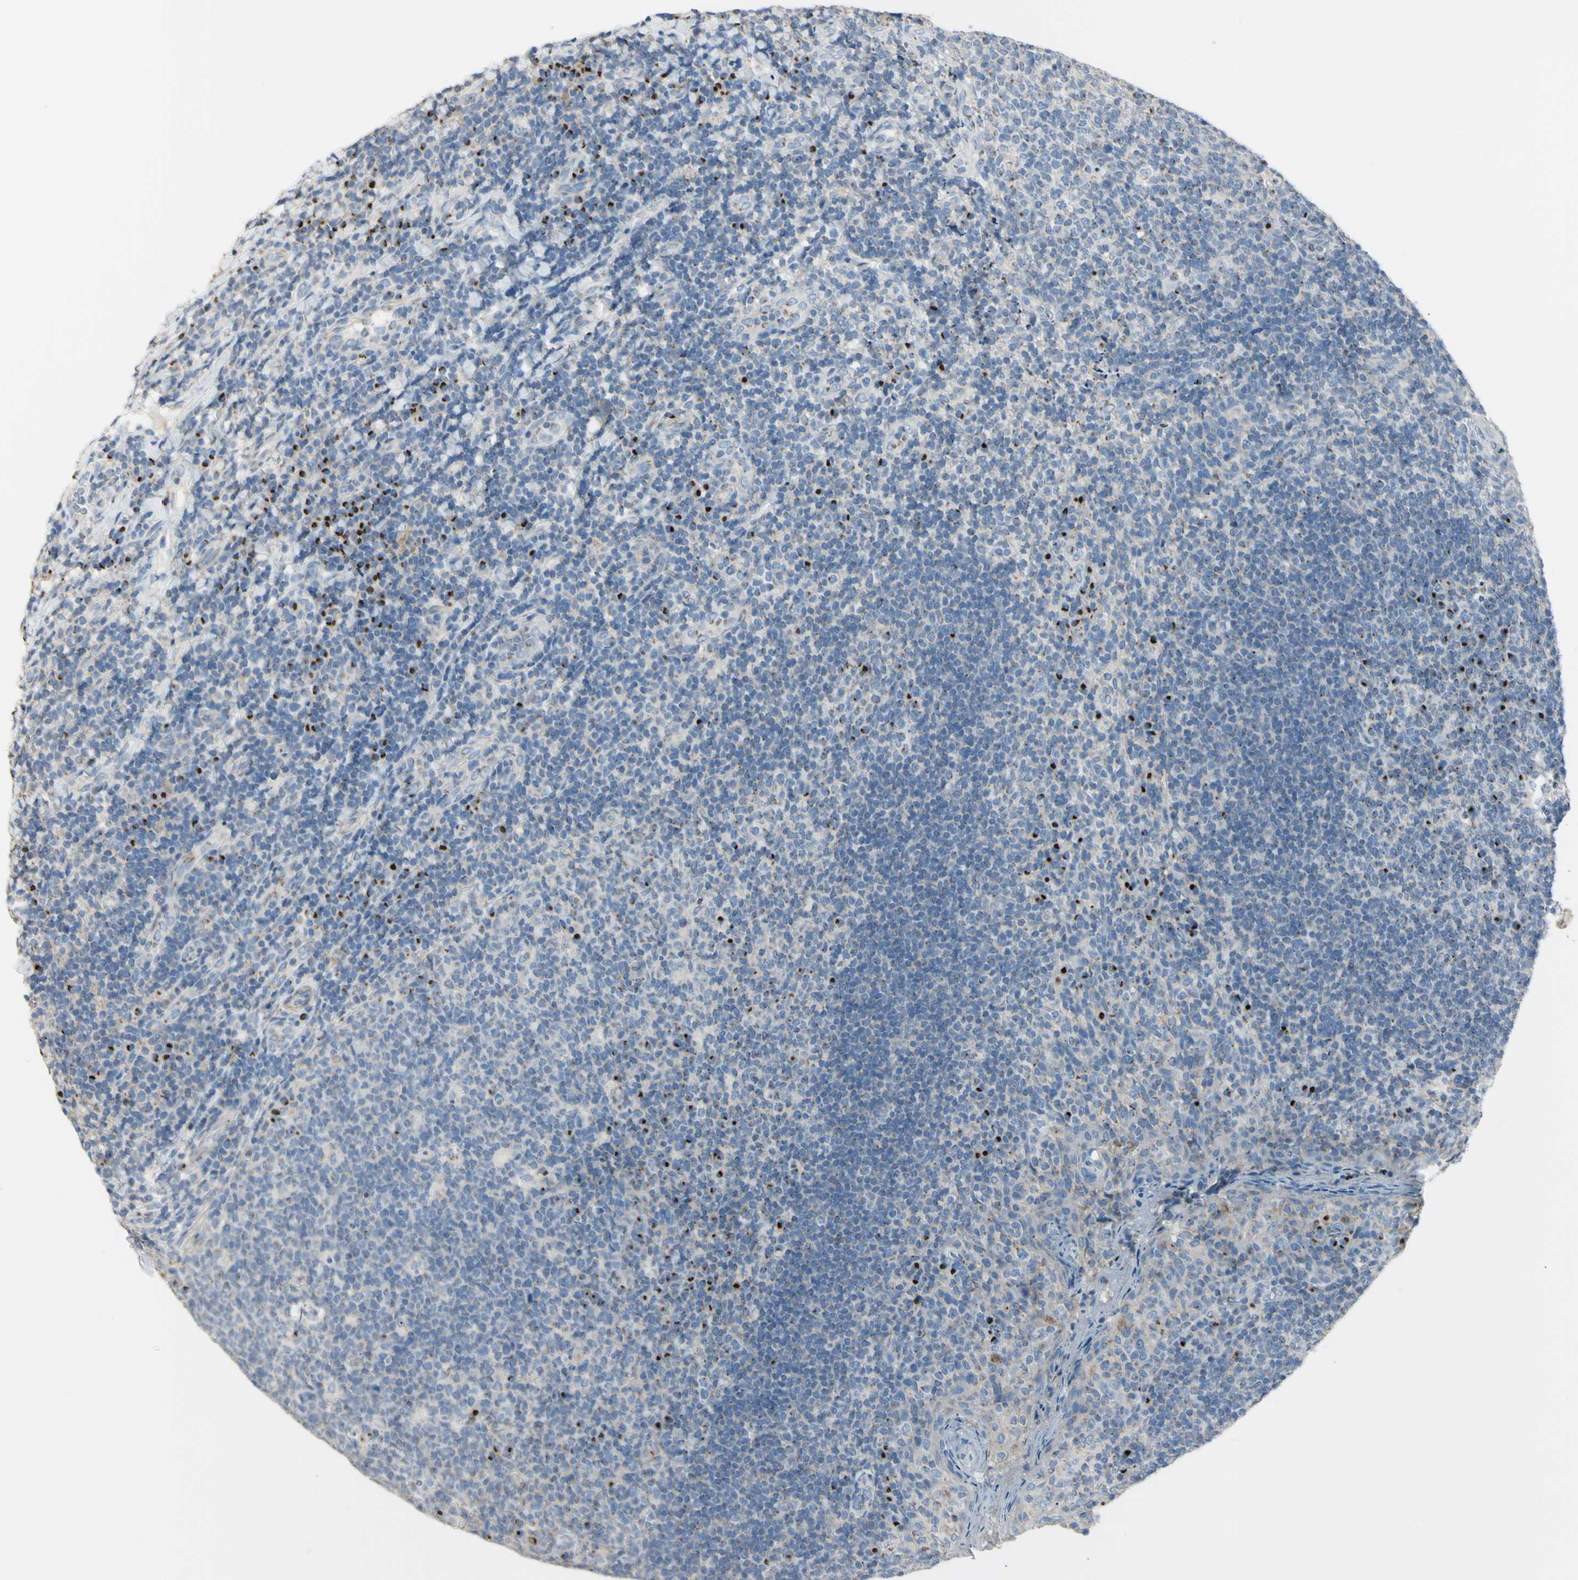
{"staining": {"intensity": "weak", "quantity": "<25%", "location": "cytoplasmic/membranous"}, "tissue": "tonsil", "cell_type": "Germinal center cells", "image_type": "normal", "snomed": [{"axis": "morphology", "description": "Normal tissue, NOS"}, {"axis": "topography", "description": "Tonsil"}], "caption": "Image shows no protein staining in germinal center cells of normal tonsil.", "gene": "B4GALT3", "patient": {"sex": "male", "age": 17}}